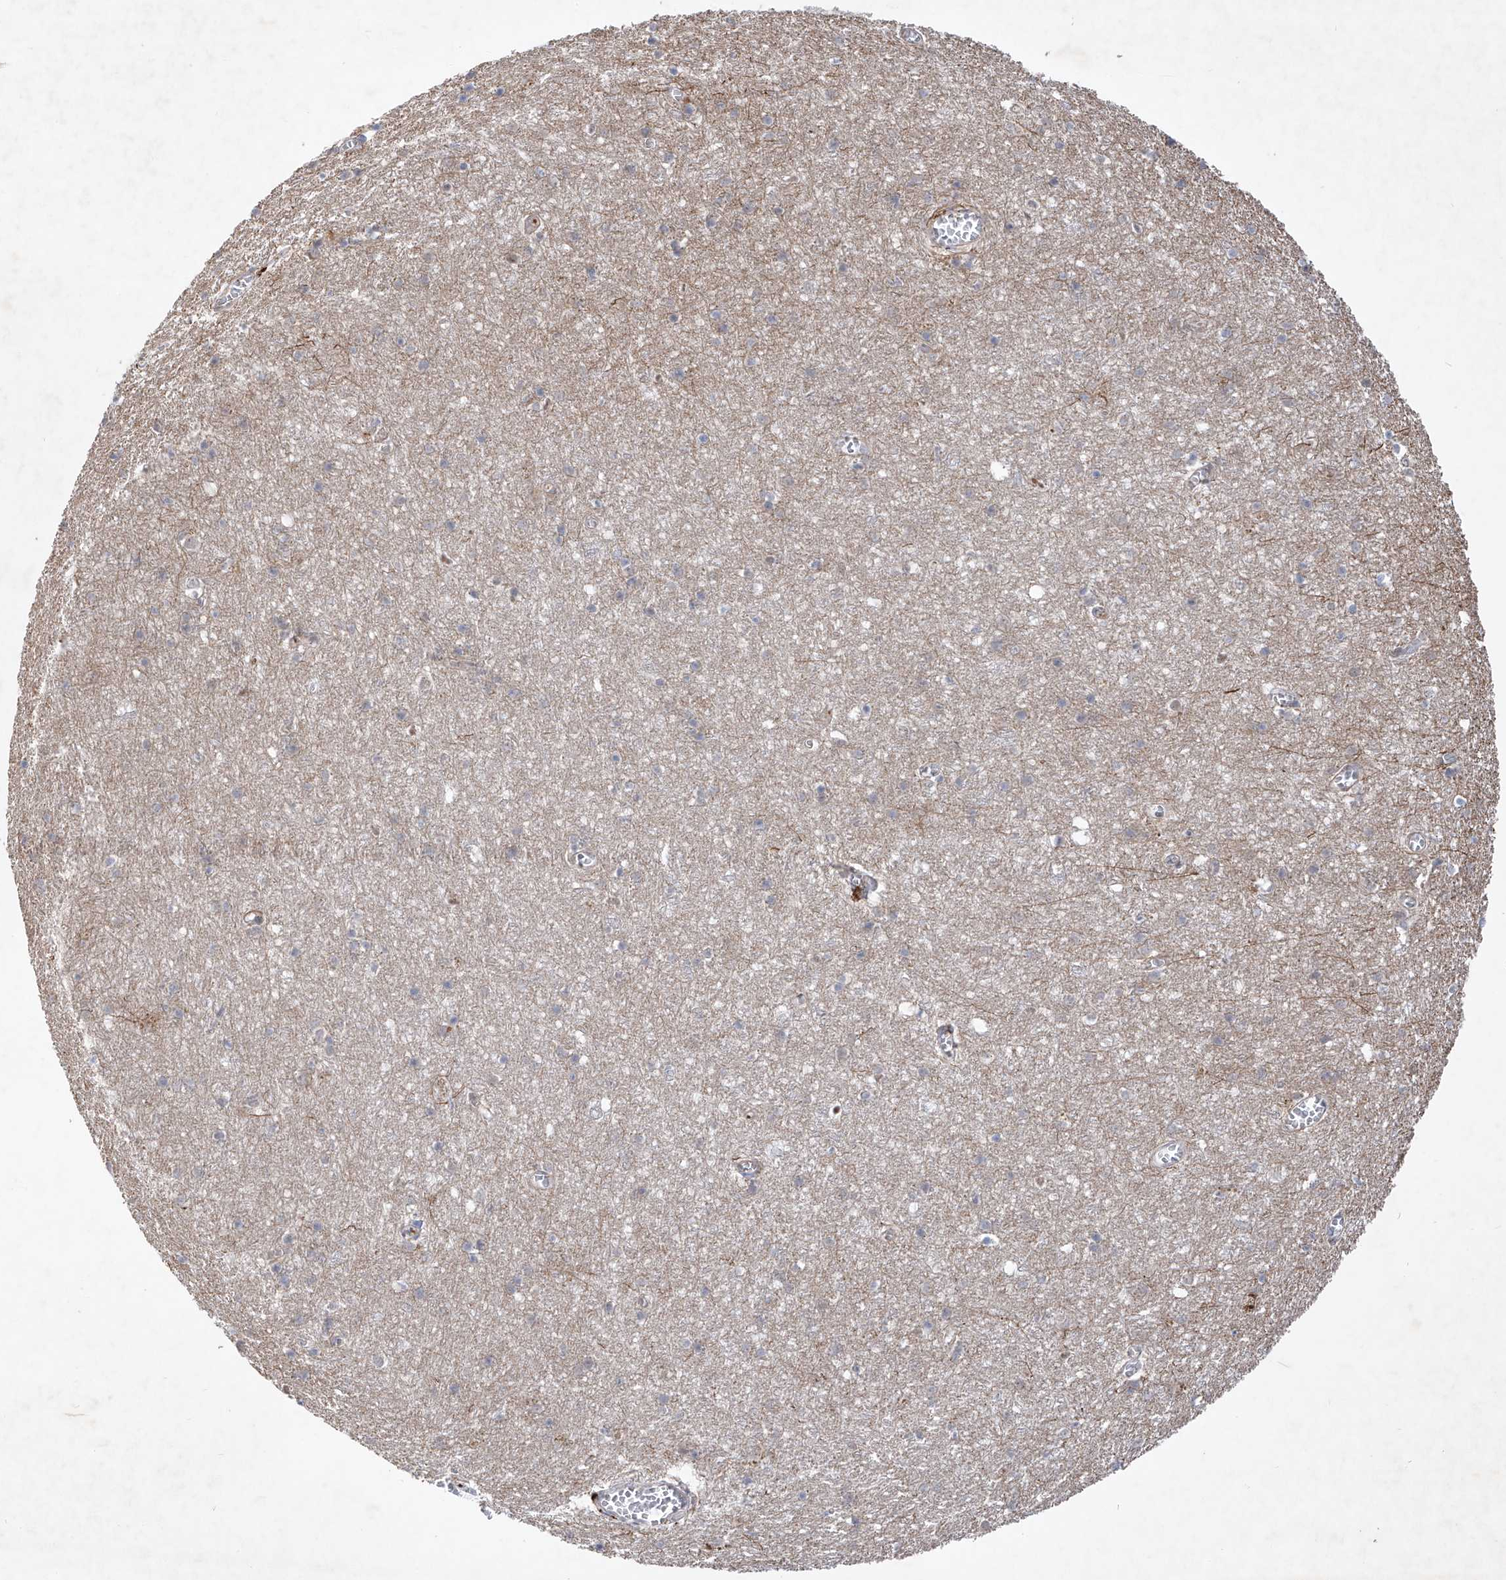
{"staining": {"intensity": "negative", "quantity": "none", "location": "none"}, "tissue": "cerebral cortex", "cell_type": "Endothelial cells", "image_type": "normal", "snomed": [{"axis": "morphology", "description": "Normal tissue, NOS"}, {"axis": "topography", "description": "Cerebral cortex"}], "caption": "Immunohistochemistry (IHC) of benign cerebral cortex reveals no staining in endothelial cells. The staining is performed using DAB (3,3'-diaminobenzidine) brown chromogen with nuclei counter-stained in using hematoxylin.", "gene": "FAM135A", "patient": {"sex": "female", "age": 64}}